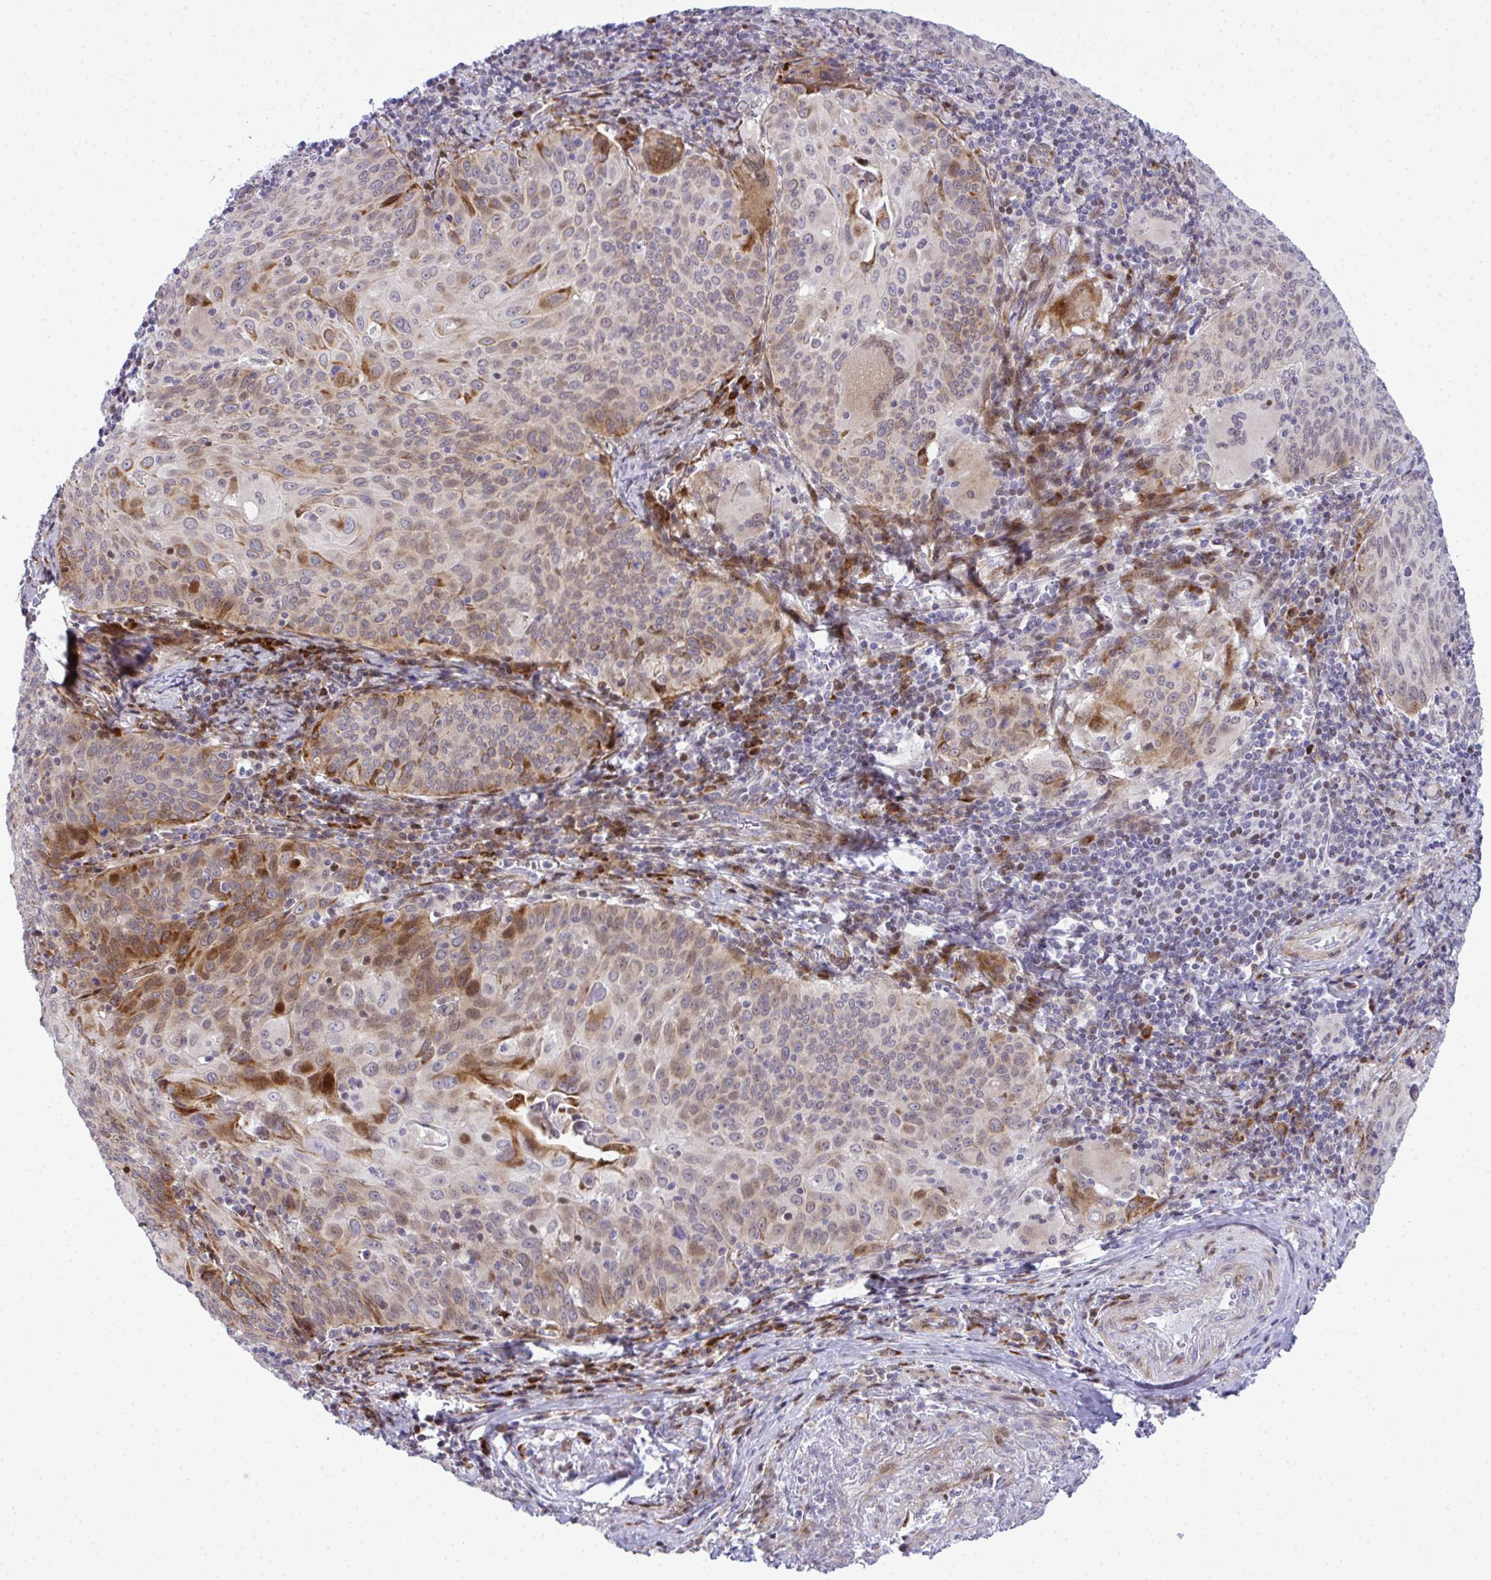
{"staining": {"intensity": "moderate", "quantity": "<25%", "location": "cytoplasmic/membranous,nuclear"}, "tissue": "cervical cancer", "cell_type": "Tumor cells", "image_type": "cancer", "snomed": [{"axis": "morphology", "description": "Squamous cell carcinoma, NOS"}, {"axis": "topography", "description": "Cervix"}], "caption": "Protein staining of squamous cell carcinoma (cervical) tissue reveals moderate cytoplasmic/membranous and nuclear positivity in approximately <25% of tumor cells. (DAB (3,3'-diaminobenzidine) = brown stain, brightfield microscopy at high magnification).", "gene": "CASTOR2", "patient": {"sex": "female", "age": 65}}